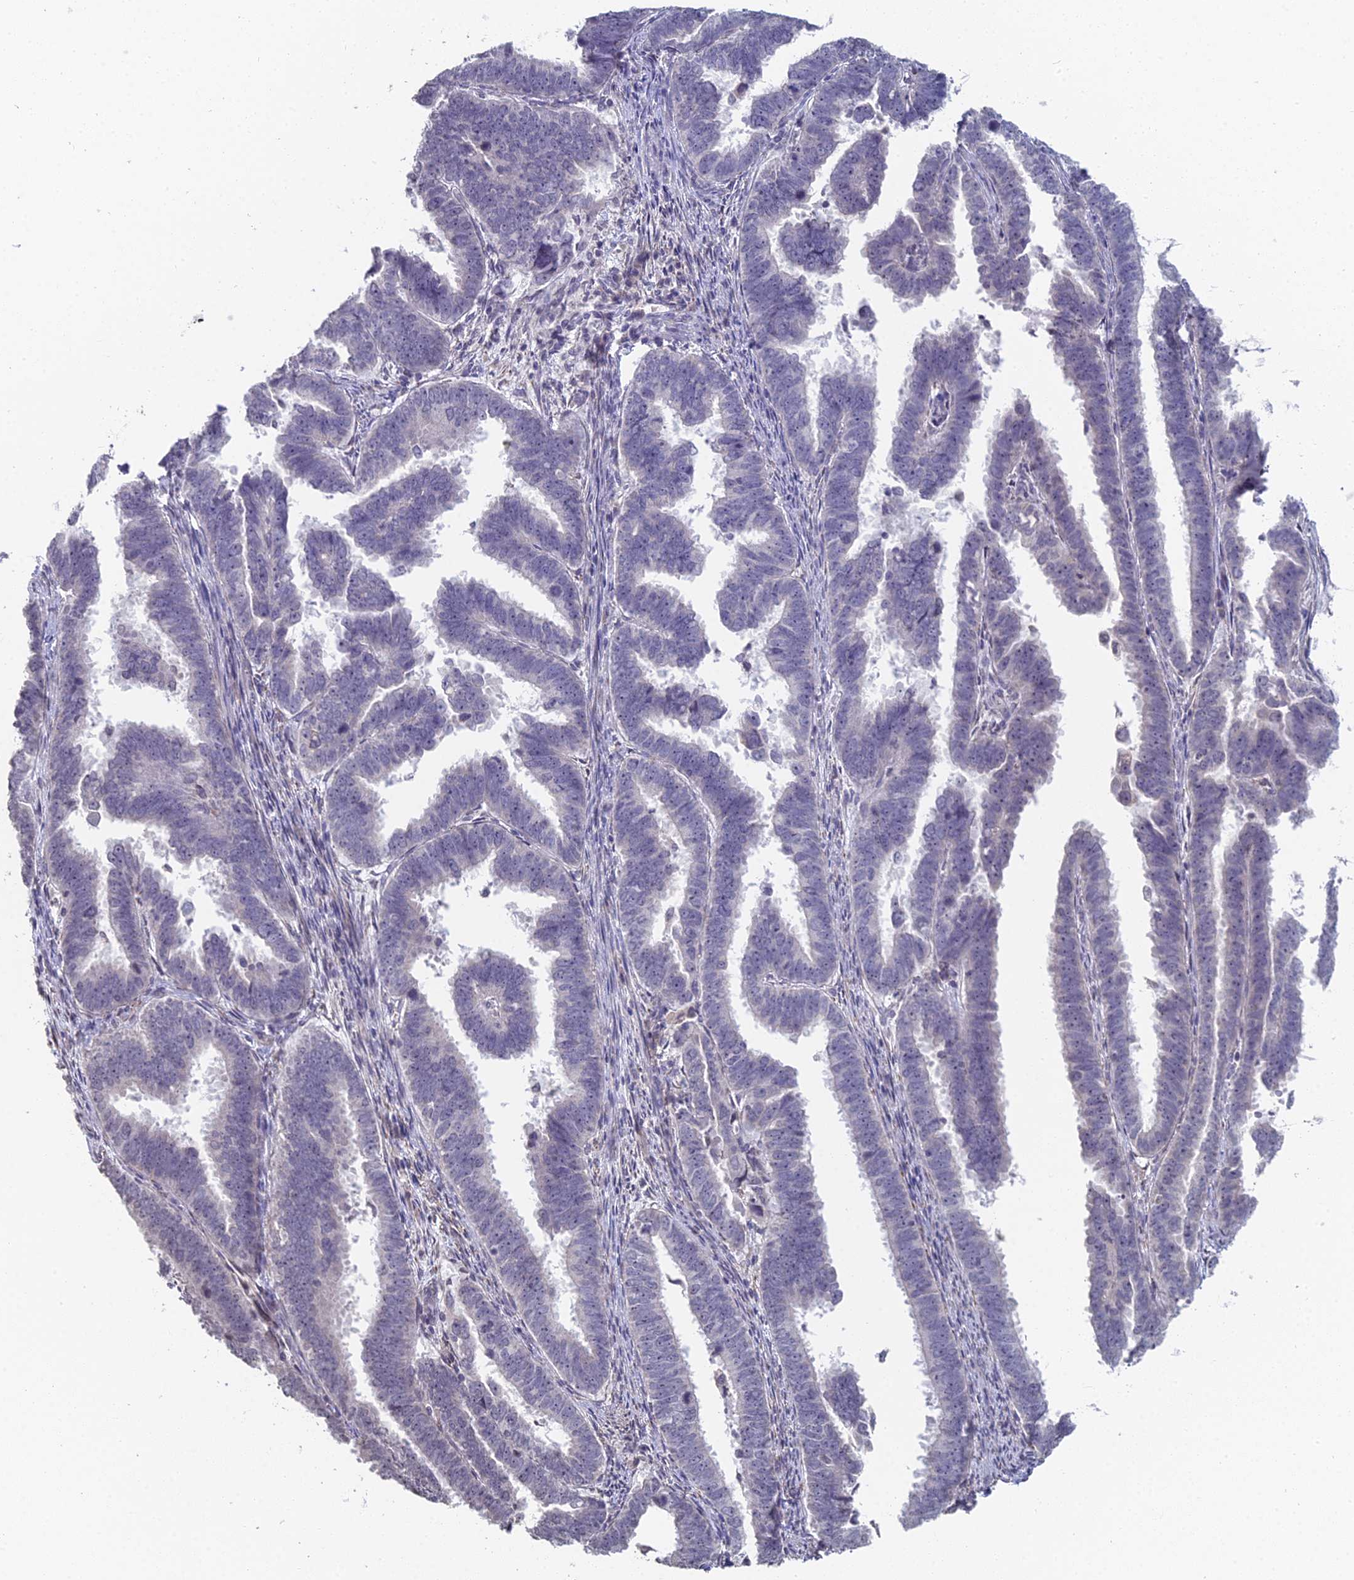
{"staining": {"intensity": "negative", "quantity": "none", "location": "none"}, "tissue": "endometrial cancer", "cell_type": "Tumor cells", "image_type": "cancer", "snomed": [{"axis": "morphology", "description": "Adenocarcinoma, NOS"}, {"axis": "topography", "description": "Endometrium"}], "caption": "A high-resolution micrograph shows immunohistochemistry staining of adenocarcinoma (endometrial), which exhibits no significant positivity in tumor cells.", "gene": "PRR22", "patient": {"sex": "female", "age": 75}}